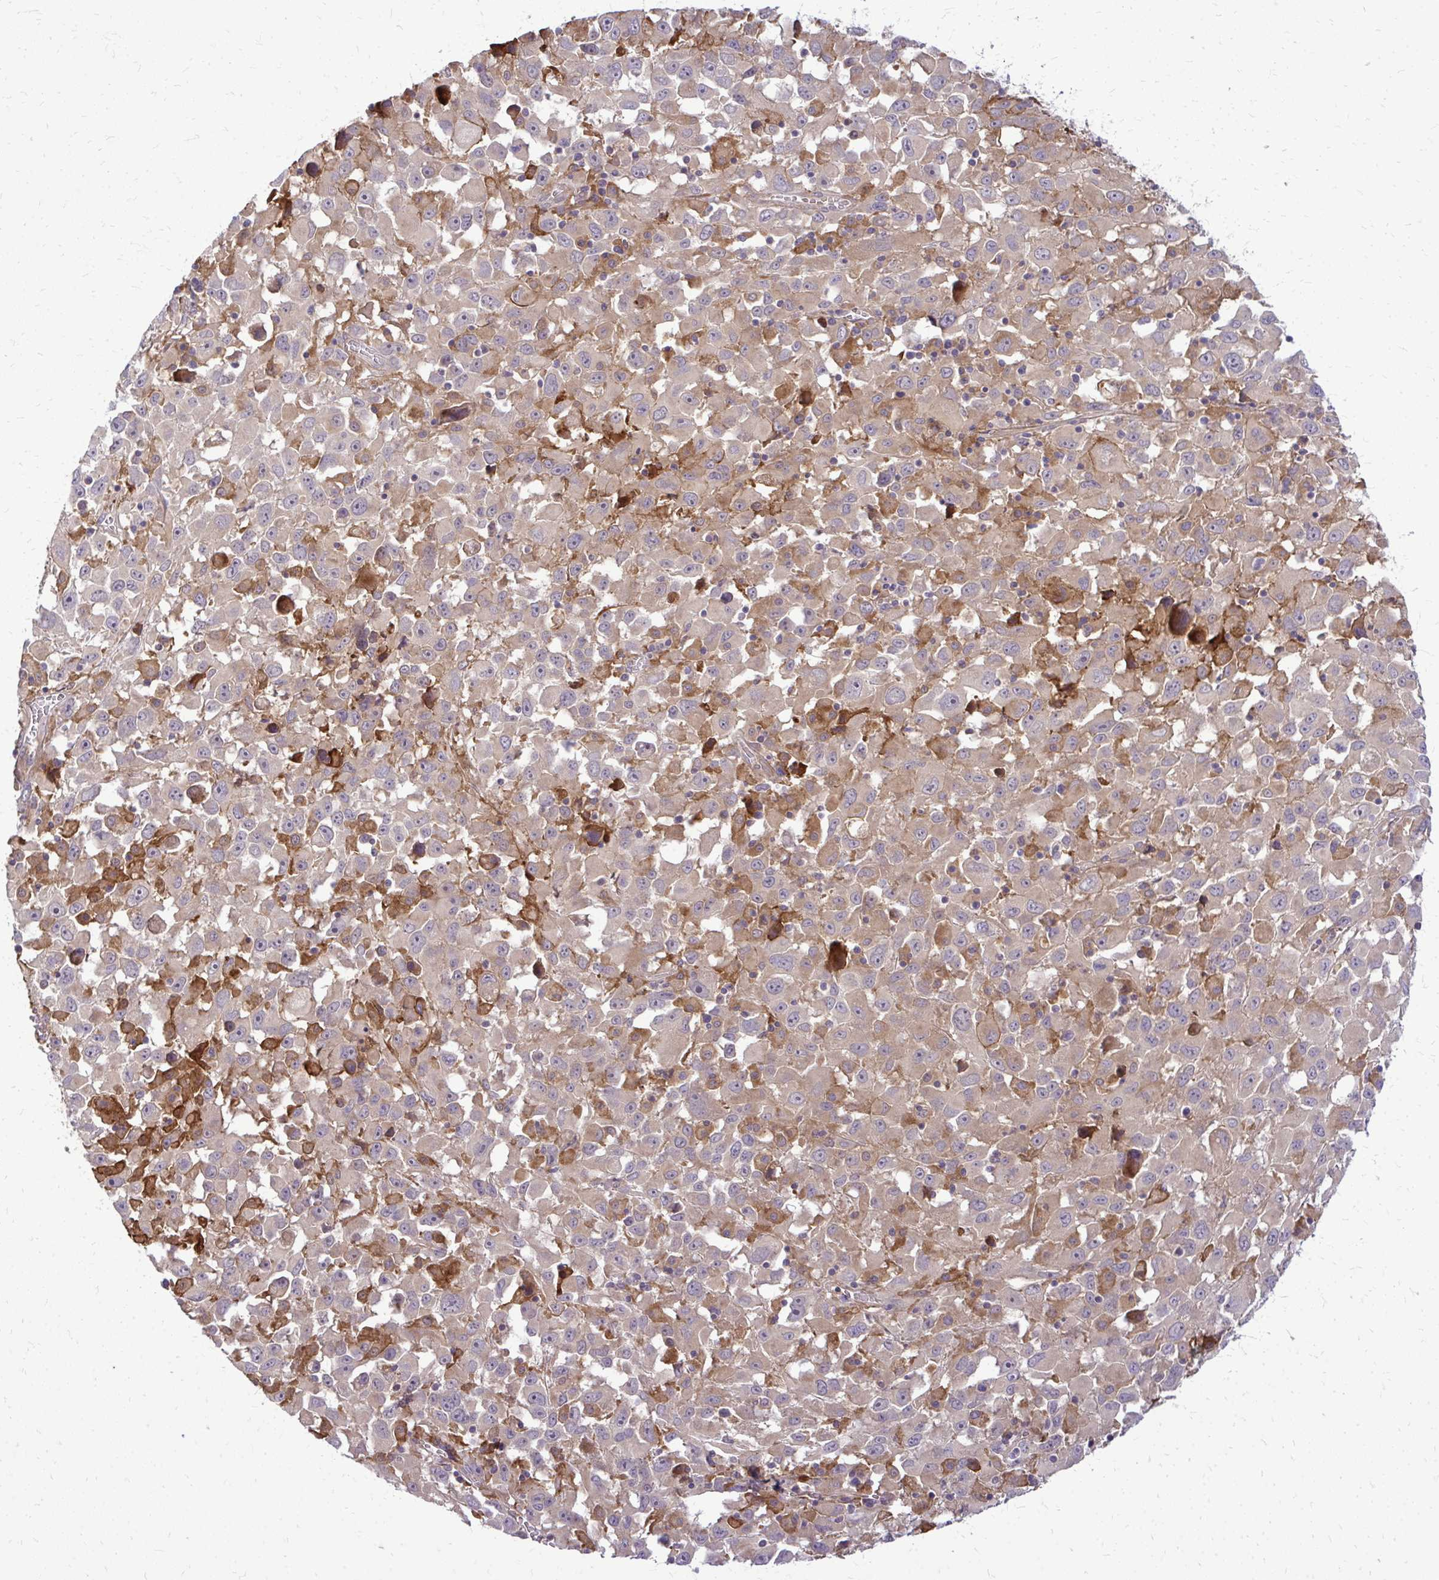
{"staining": {"intensity": "moderate", "quantity": ">75%", "location": "cytoplasmic/membranous"}, "tissue": "melanoma", "cell_type": "Tumor cells", "image_type": "cancer", "snomed": [{"axis": "morphology", "description": "Malignant melanoma, Metastatic site"}, {"axis": "topography", "description": "Soft tissue"}], "caption": "This is a histology image of immunohistochemistry (IHC) staining of malignant melanoma (metastatic site), which shows moderate staining in the cytoplasmic/membranous of tumor cells.", "gene": "OXNAD1", "patient": {"sex": "male", "age": 50}}